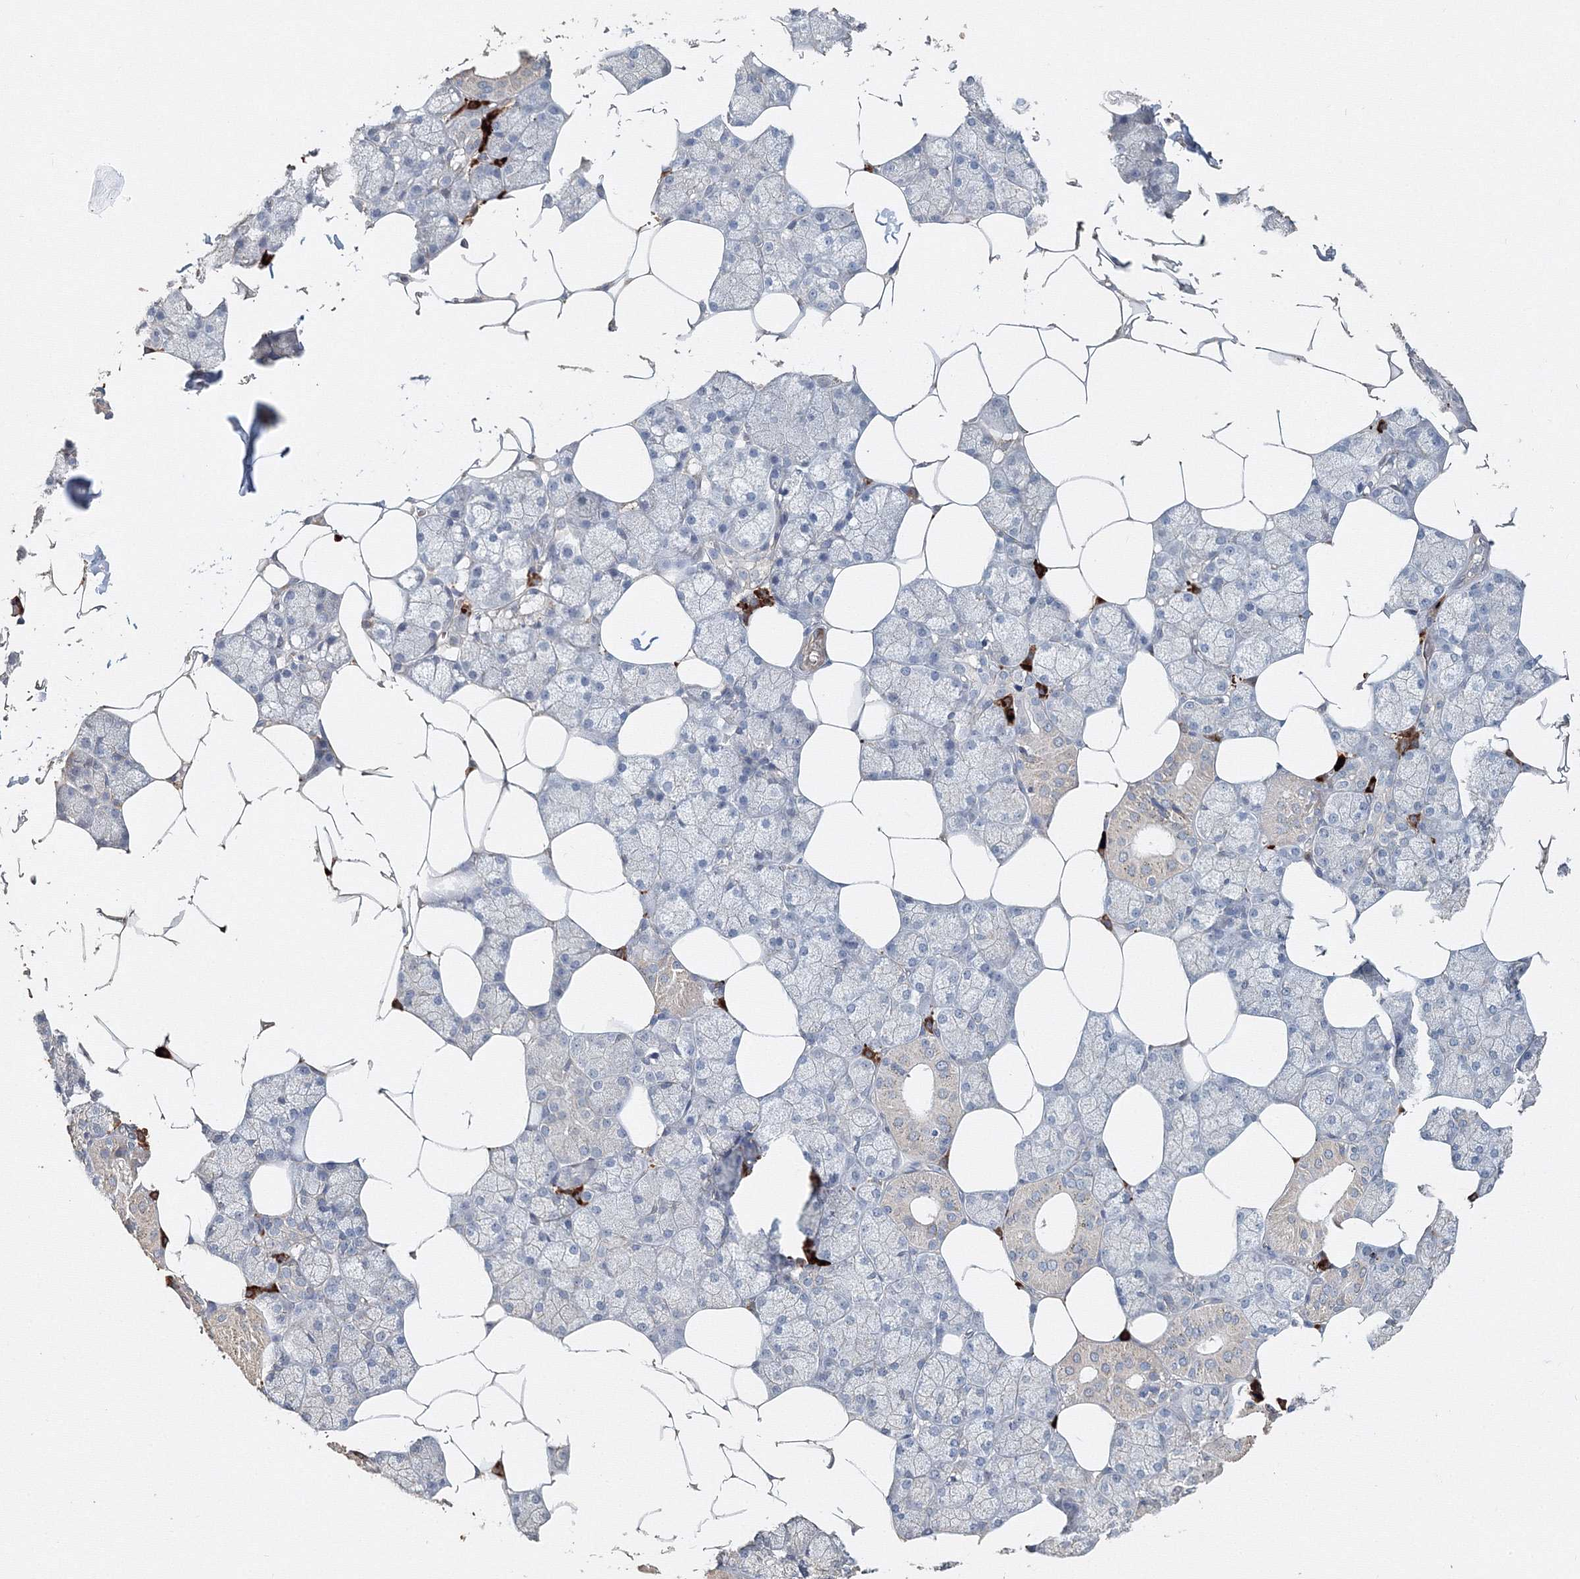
{"staining": {"intensity": "negative", "quantity": "none", "location": "none"}, "tissue": "salivary gland", "cell_type": "Glandular cells", "image_type": "normal", "snomed": [{"axis": "morphology", "description": "Normal tissue, NOS"}, {"axis": "topography", "description": "Salivary gland"}], "caption": "A high-resolution photomicrograph shows immunohistochemistry staining of normal salivary gland, which demonstrates no significant staining in glandular cells. (DAB (3,3'-diaminobenzidine) IHC visualized using brightfield microscopy, high magnification).", "gene": "NALF2", "patient": {"sex": "male", "age": 62}}